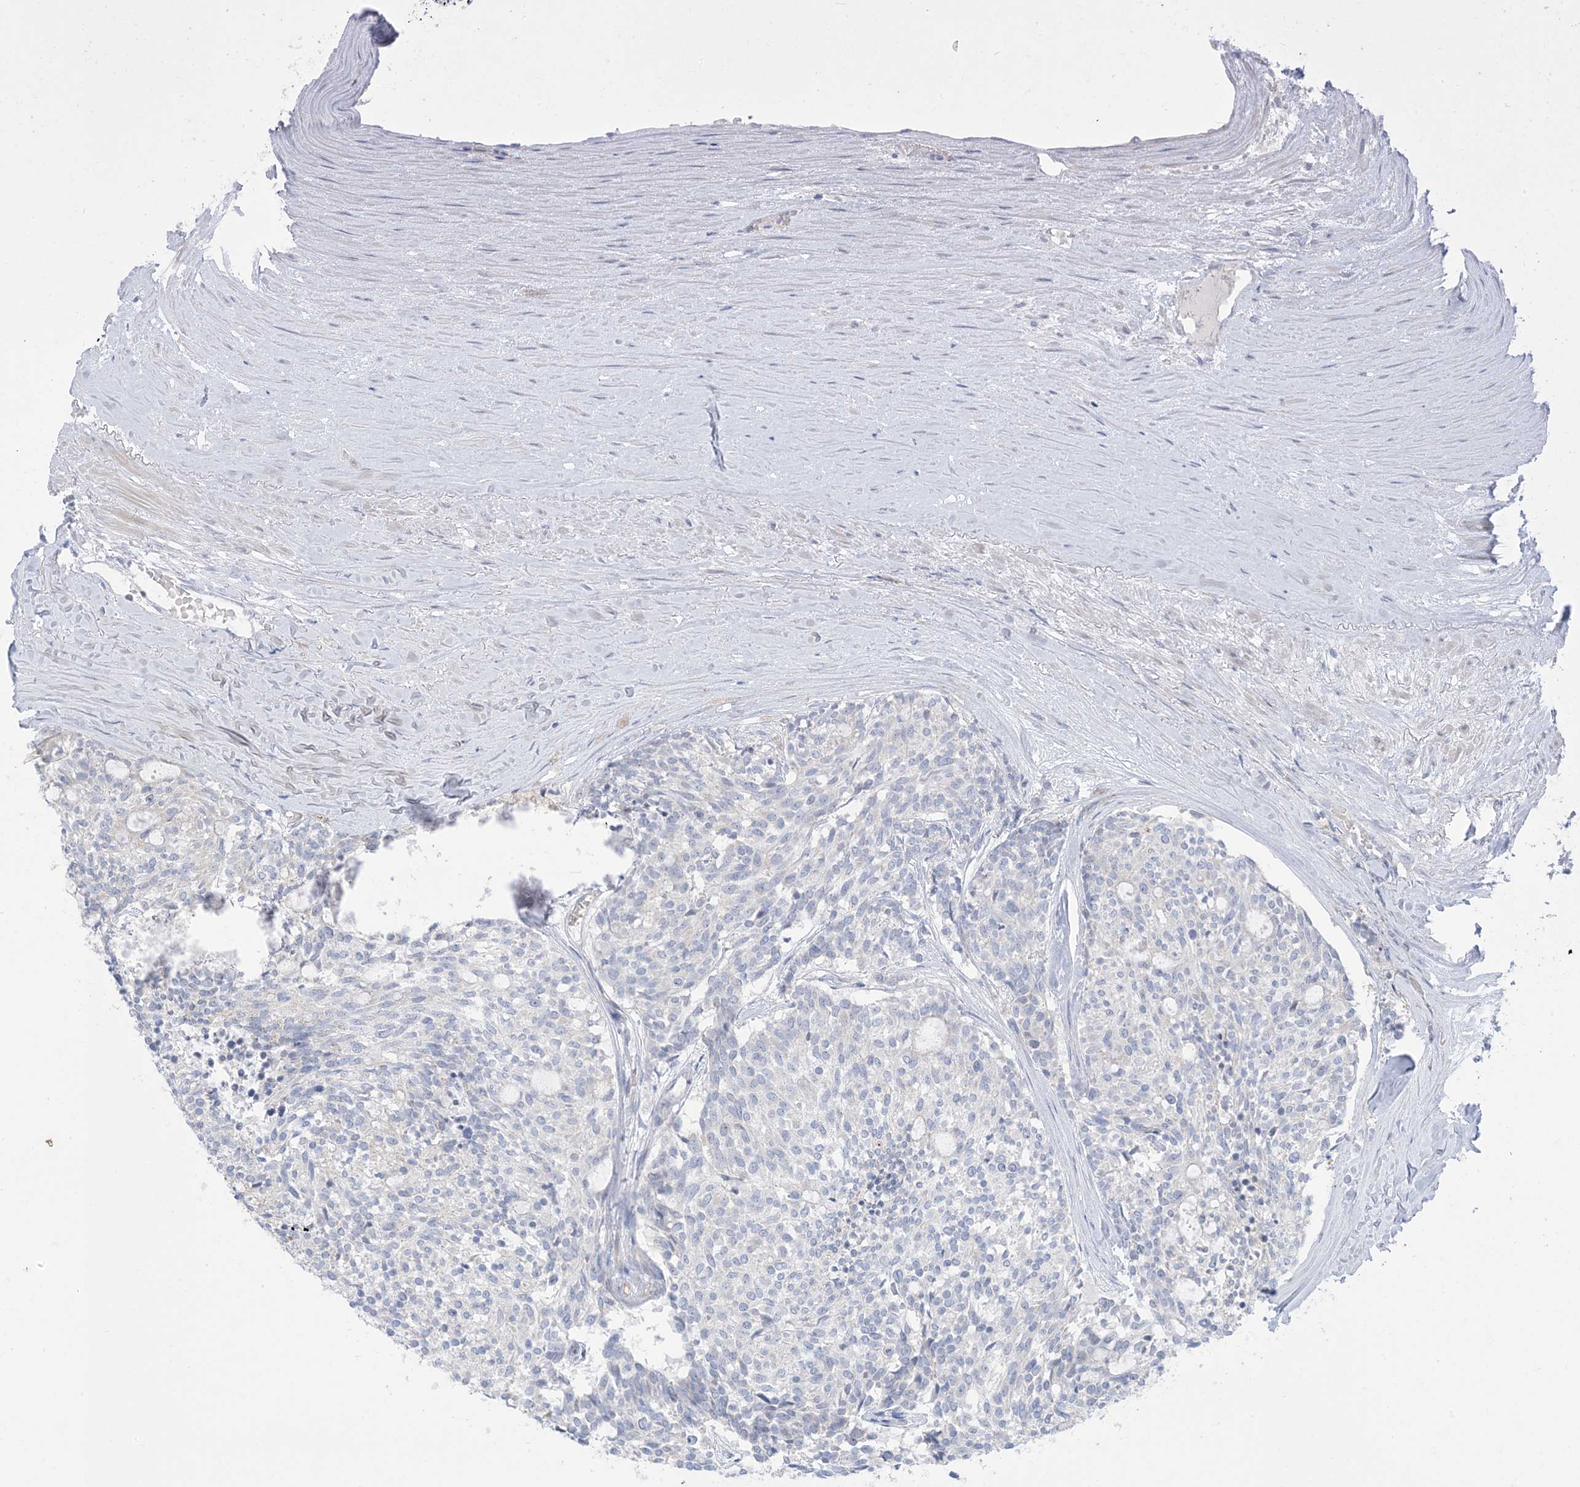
{"staining": {"intensity": "negative", "quantity": "none", "location": "none"}, "tissue": "carcinoid", "cell_type": "Tumor cells", "image_type": "cancer", "snomed": [{"axis": "morphology", "description": "Carcinoid, malignant, NOS"}, {"axis": "topography", "description": "Pancreas"}], "caption": "Immunohistochemistry (IHC) of human malignant carcinoid displays no positivity in tumor cells.", "gene": "XIRP2", "patient": {"sex": "female", "age": 54}}